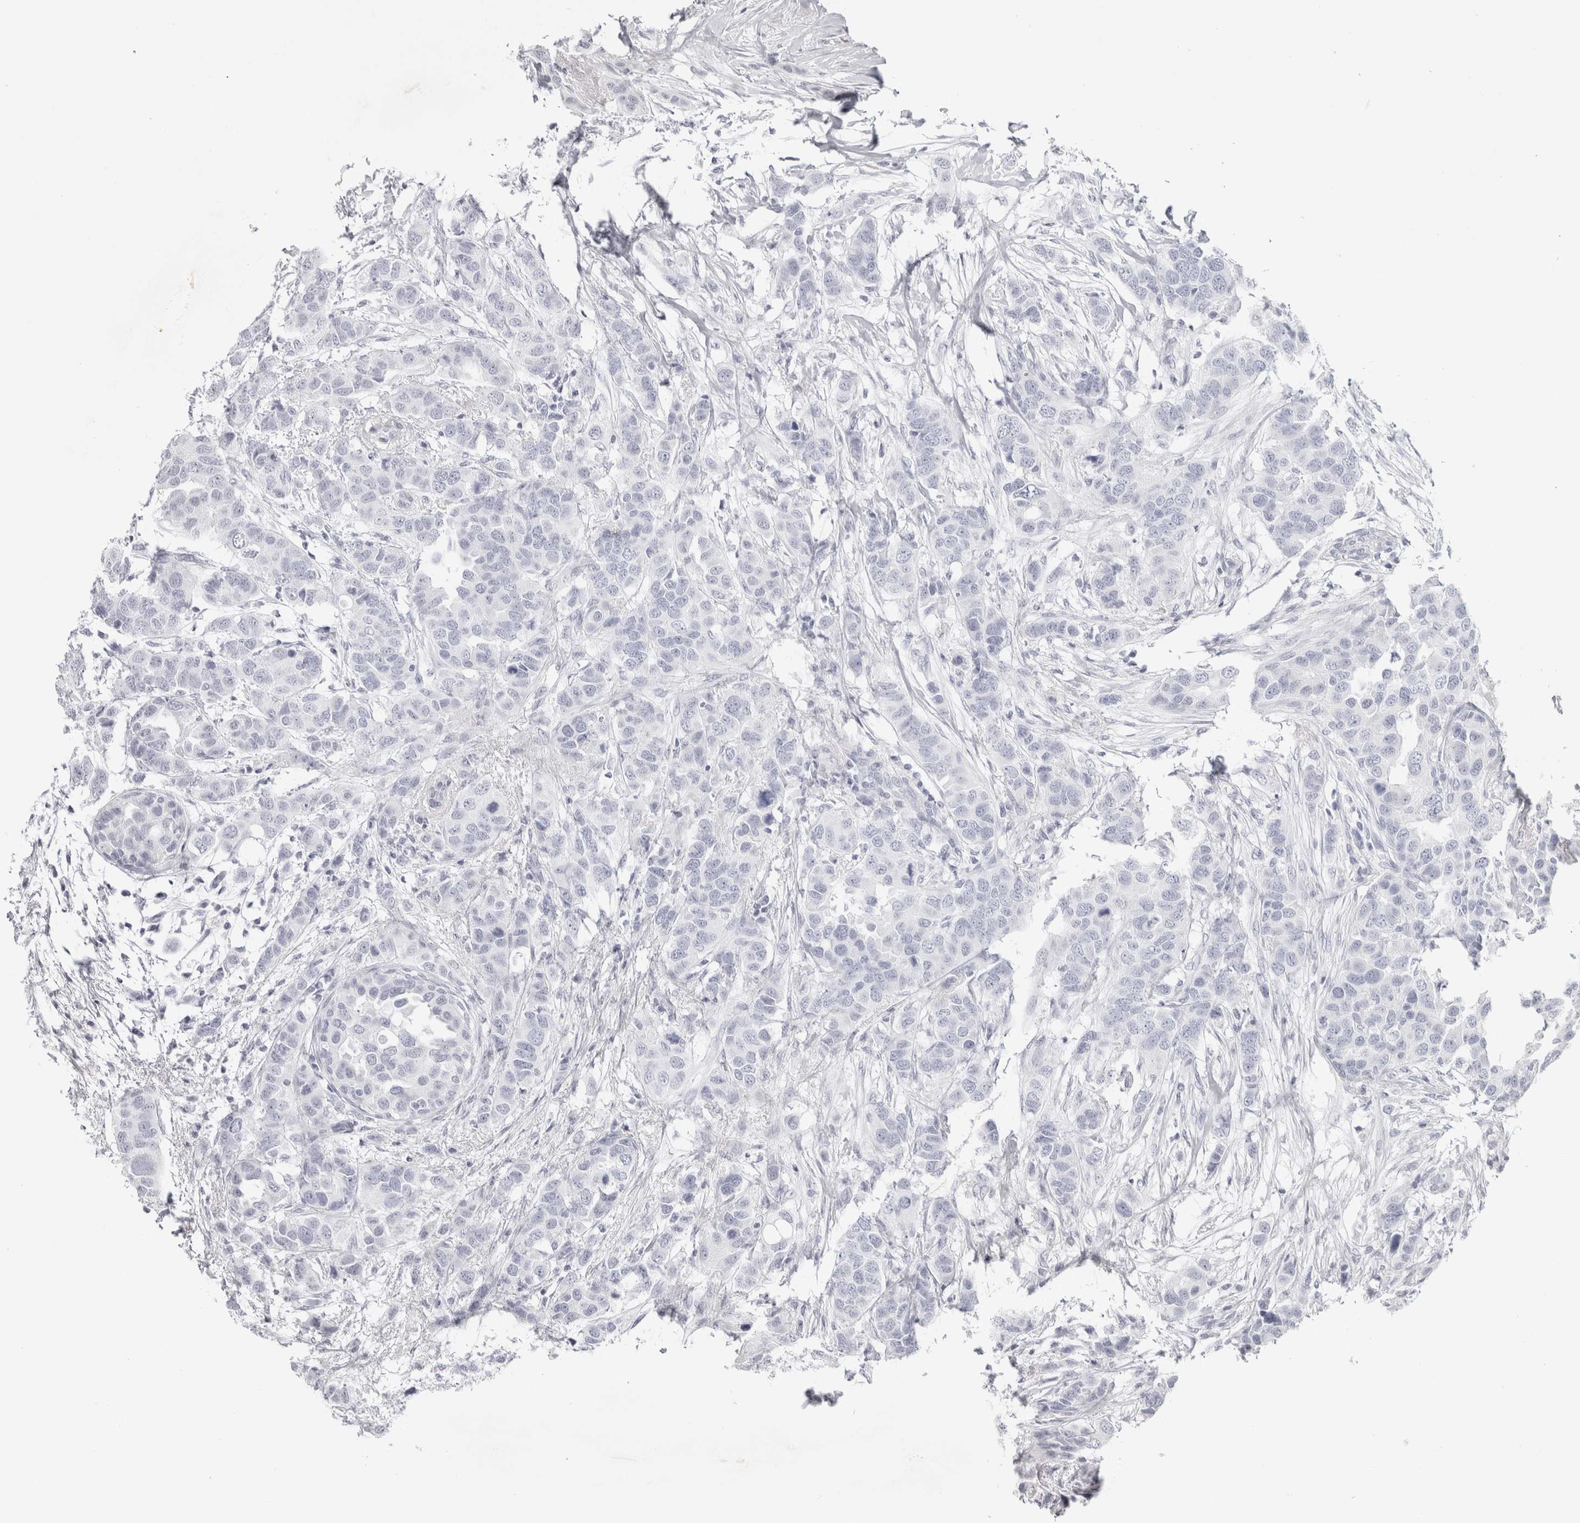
{"staining": {"intensity": "negative", "quantity": "none", "location": "none"}, "tissue": "breast cancer", "cell_type": "Tumor cells", "image_type": "cancer", "snomed": [{"axis": "morphology", "description": "Duct carcinoma"}, {"axis": "topography", "description": "Breast"}], "caption": "This micrograph is of breast cancer stained with IHC to label a protein in brown with the nuclei are counter-stained blue. There is no expression in tumor cells.", "gene": "GARIN1A", "patient": {"sex": "female", "age": 50}}